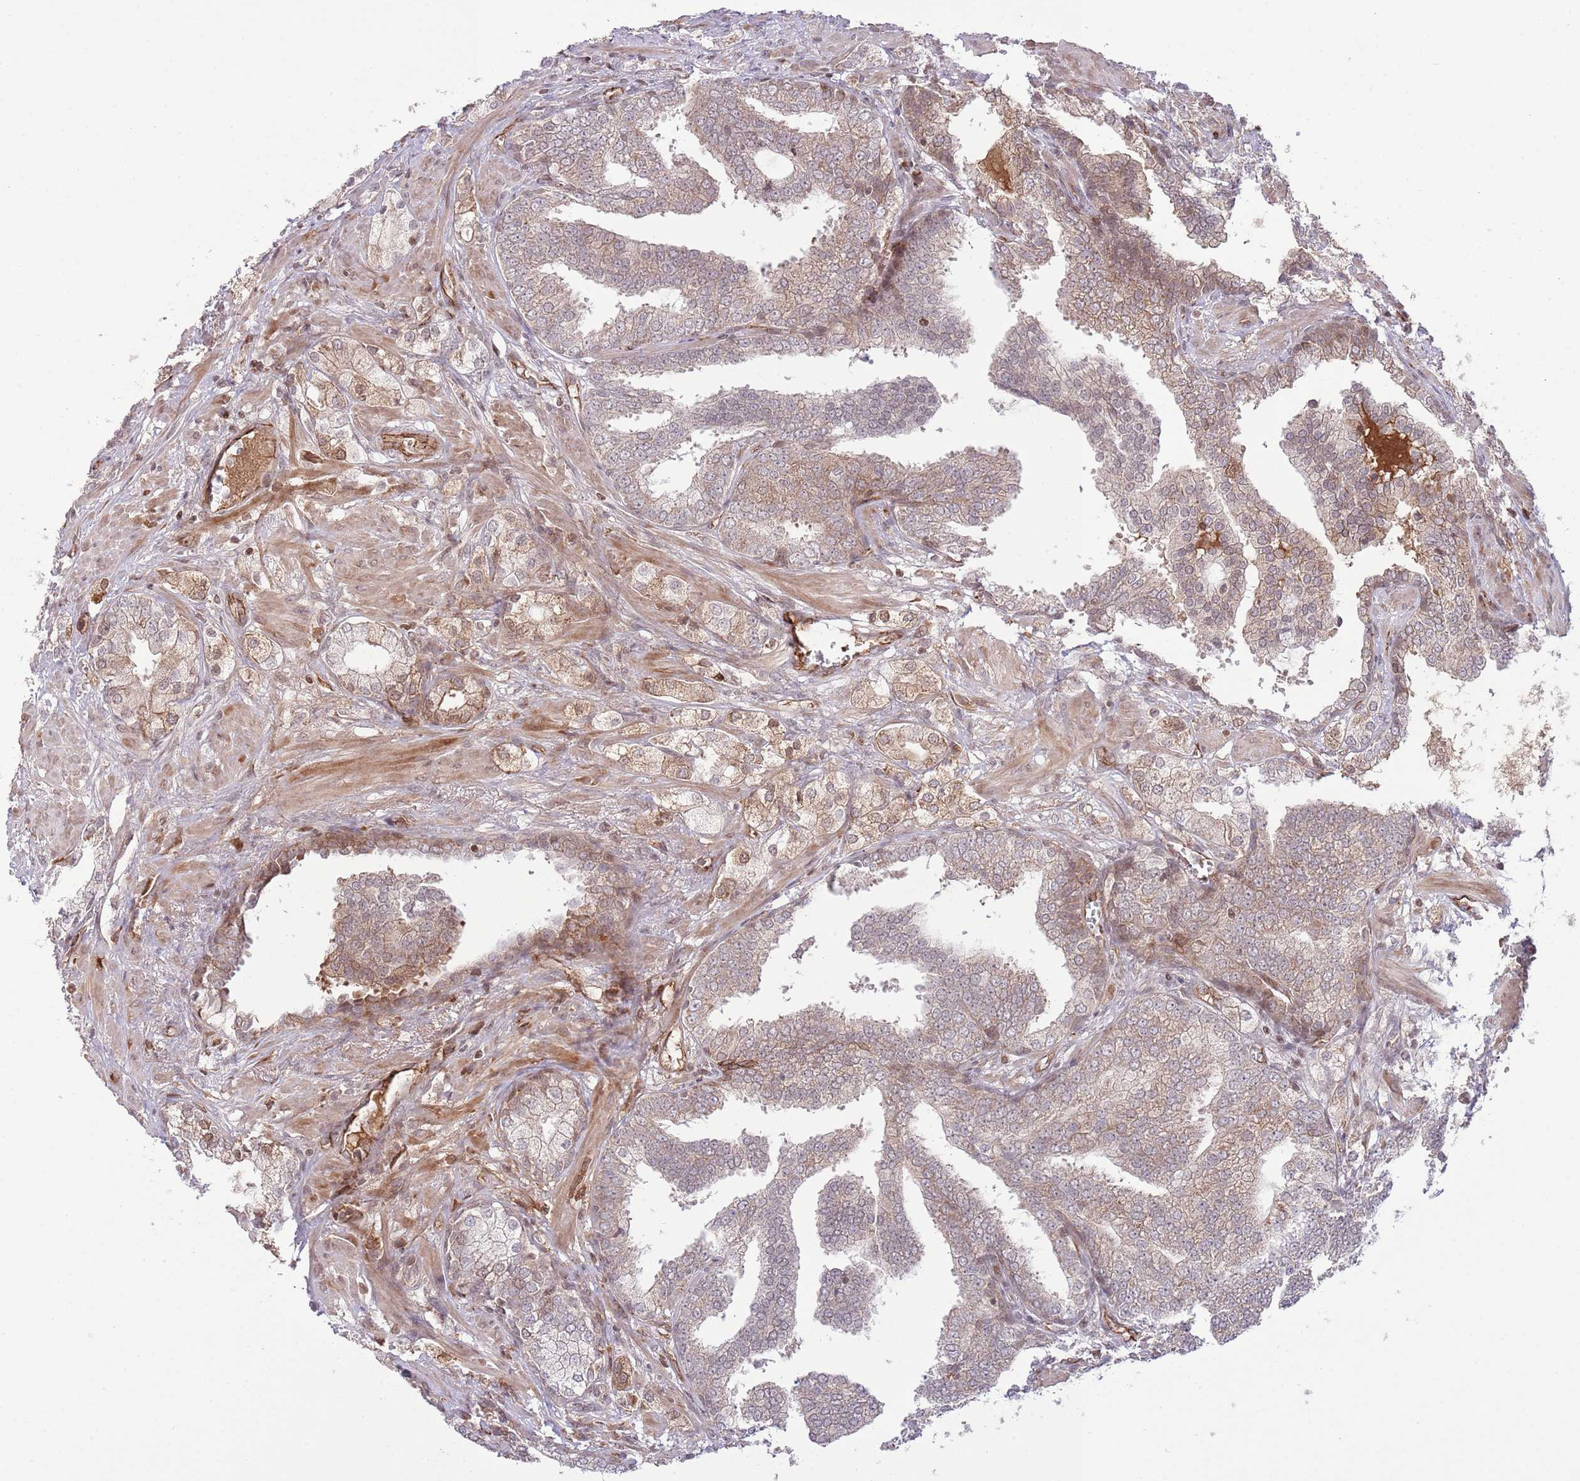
{"staining": {"intensity": "moderate", "quantity": "<25%", "location": "cytoplasmic/membranous,nuclear"}, "tissue": "prostate cancer", "cell_type": "Tumor cells", "image_type": "cancer", "snomed": [{"axis": "morphology", "description": "Adenocarcinoma, High grade"}, {"axis": "topography", "description": "Prostate"}], "caption": "Immunohistochemistry of prostate adenocarcinoma (high-grade) displays low levels of moderate cytoplasmic/membranous and nuclear staining in about <25% of tumor cells.", "gene": "DPP10", "patient": {"sex": "male", "age": 50}}